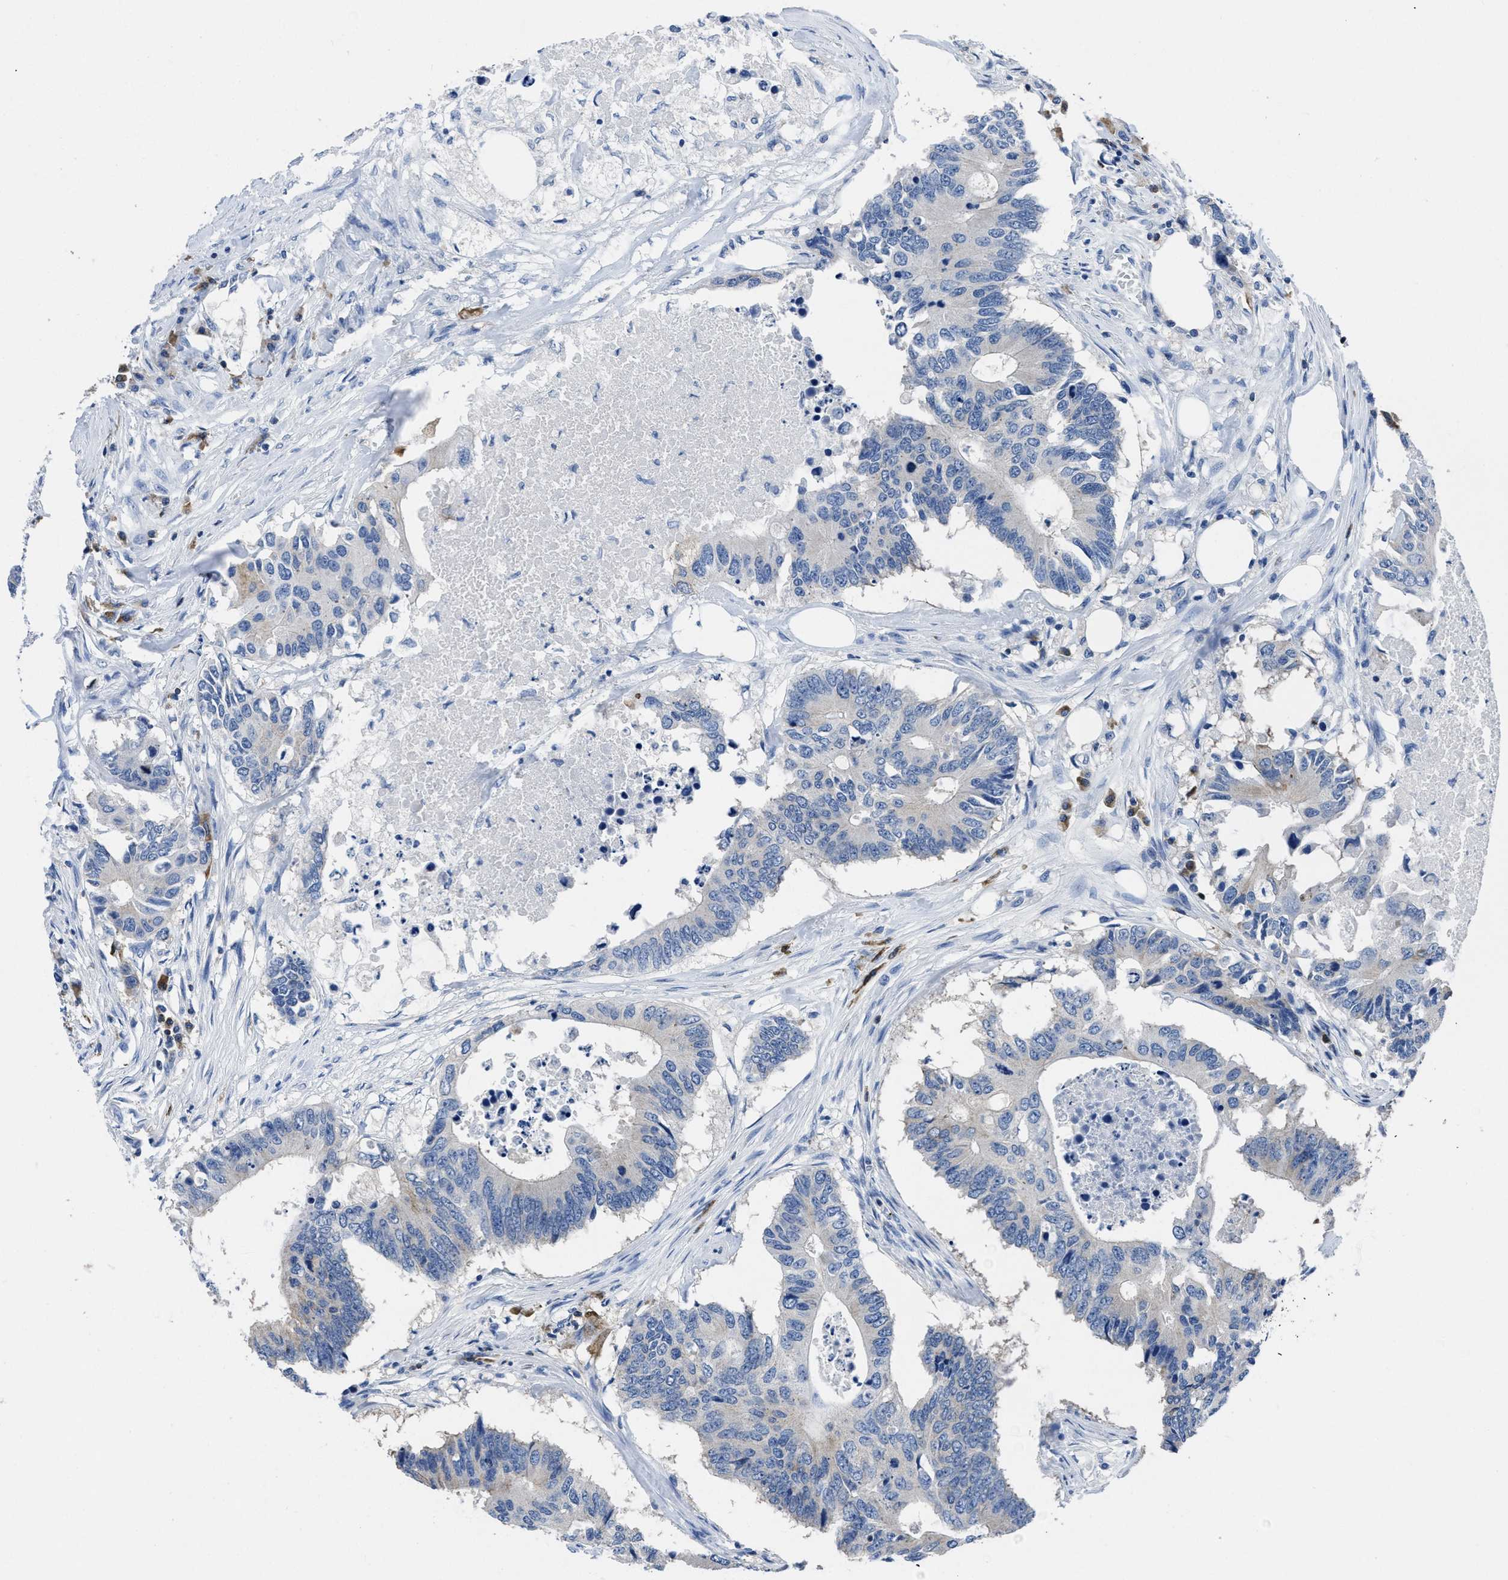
{"staining": {"intensity": "weak", "quantity": "<25%", "location": "cytoplasmic/membranous"}, "tissue": "colorectal cancer", "cell_type": "Tumor cells", "image_type": "cancer", "snomed": [{"axis": "morphology", "description": "Adenocarcinoma, NOS"}, {"axis": "topography", "description": "Colon"}], "caption": "Tumor cells are negative for brown protein staining in colorectal cancer. (DAB IHC, high magnification).", "gene": "ITGA3", "patient": {"sex": "male", "age": 71}}